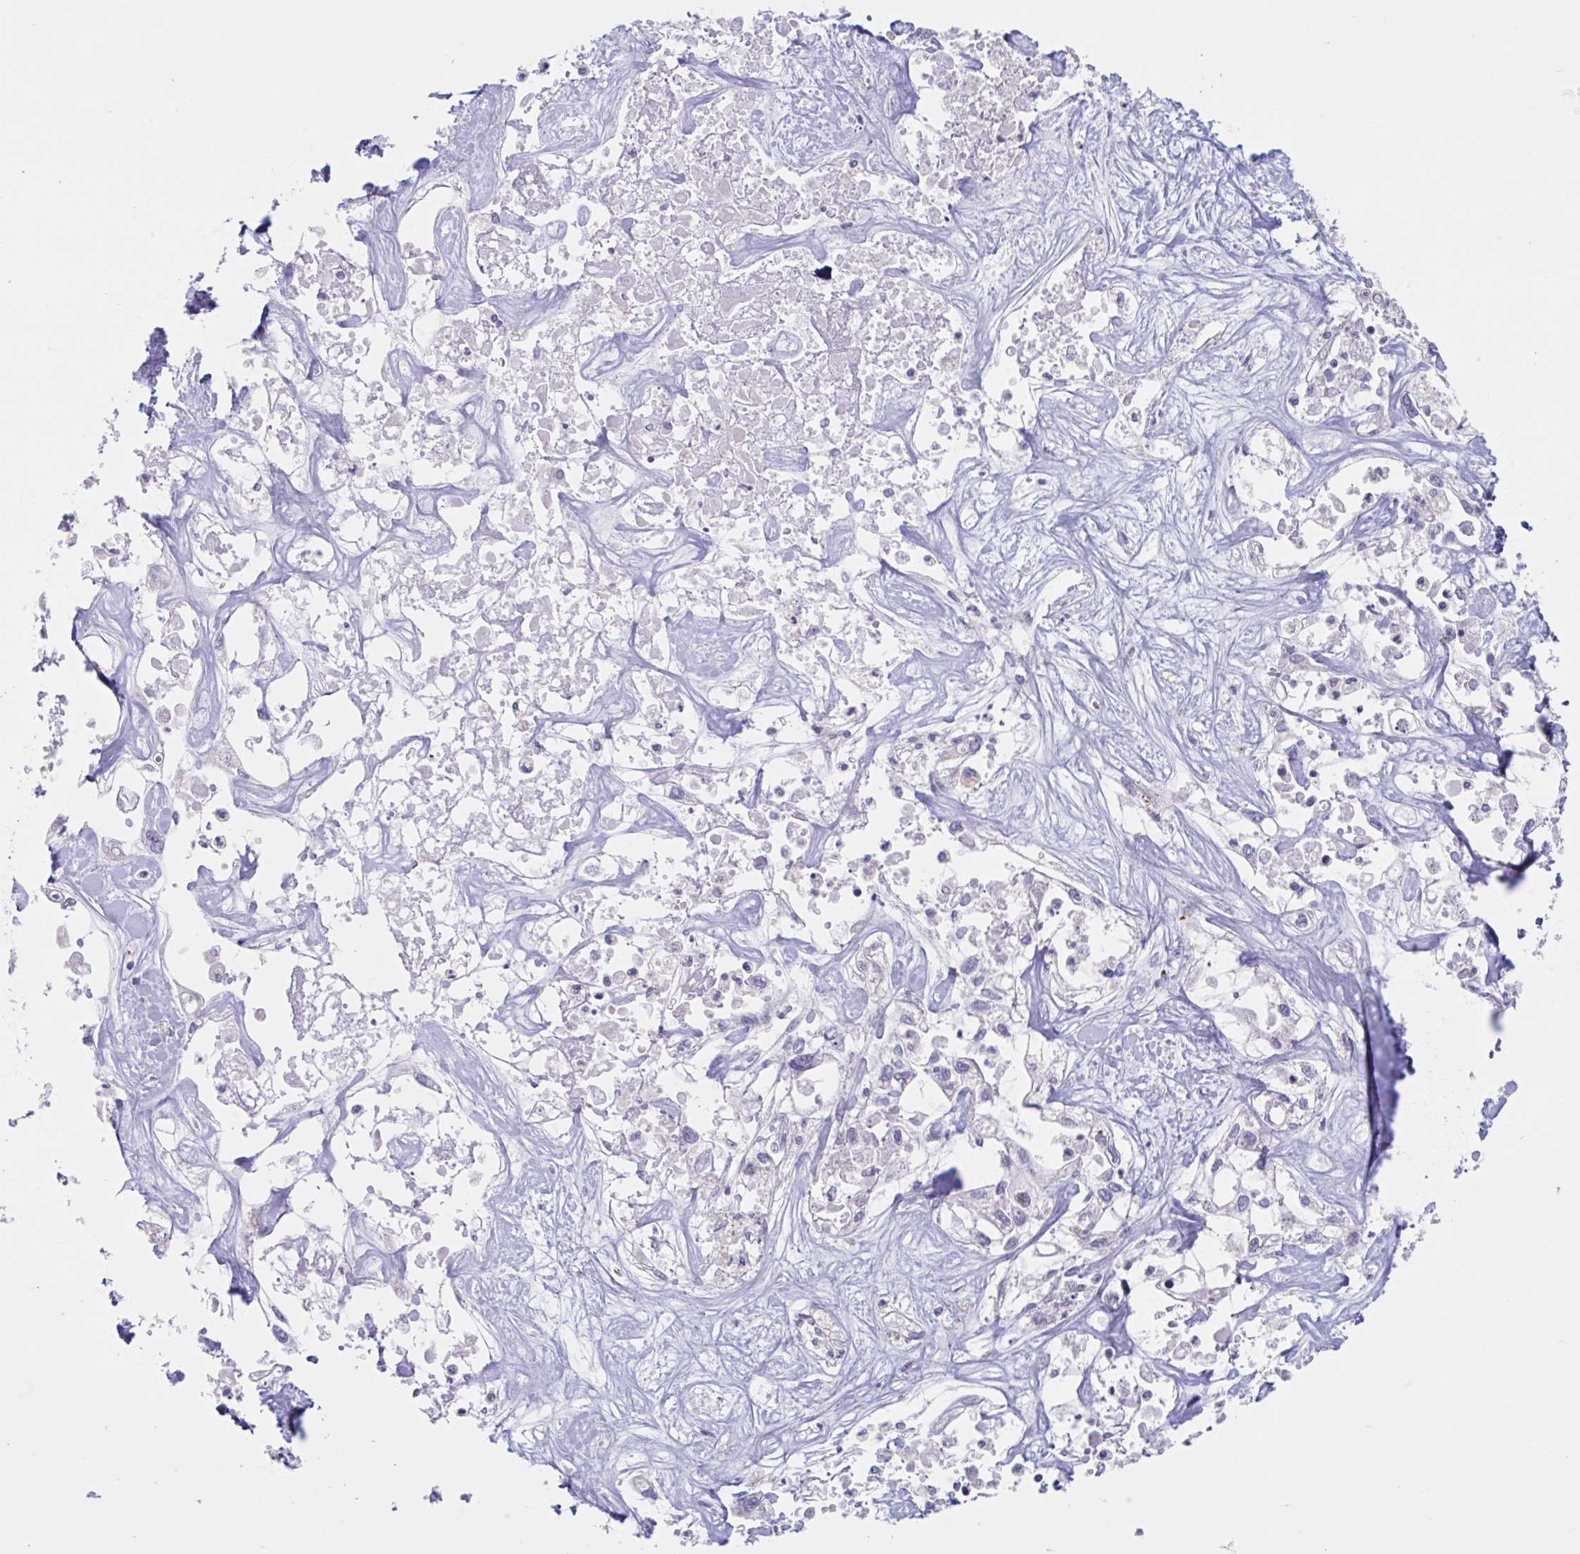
{"staining": {"intensity": "negative", "quantity": "none", "location": "none"}, "tissue": "liver cancer", "cell_type": "Tumor cells", "image_type": "cancer", "snomed": [{"axis": "morphology", "description": "Cholangiocarcinoma"}, {"axis": "topography", "description": "Liver"}], "caption": "Immunohistochemistry image of neoplastic tissue: human liver cancer stained with DAB displays no significant protein positivity in tumor cells.", "gene": "GPR162", "patient": {"sex": "female", "age": 64}}